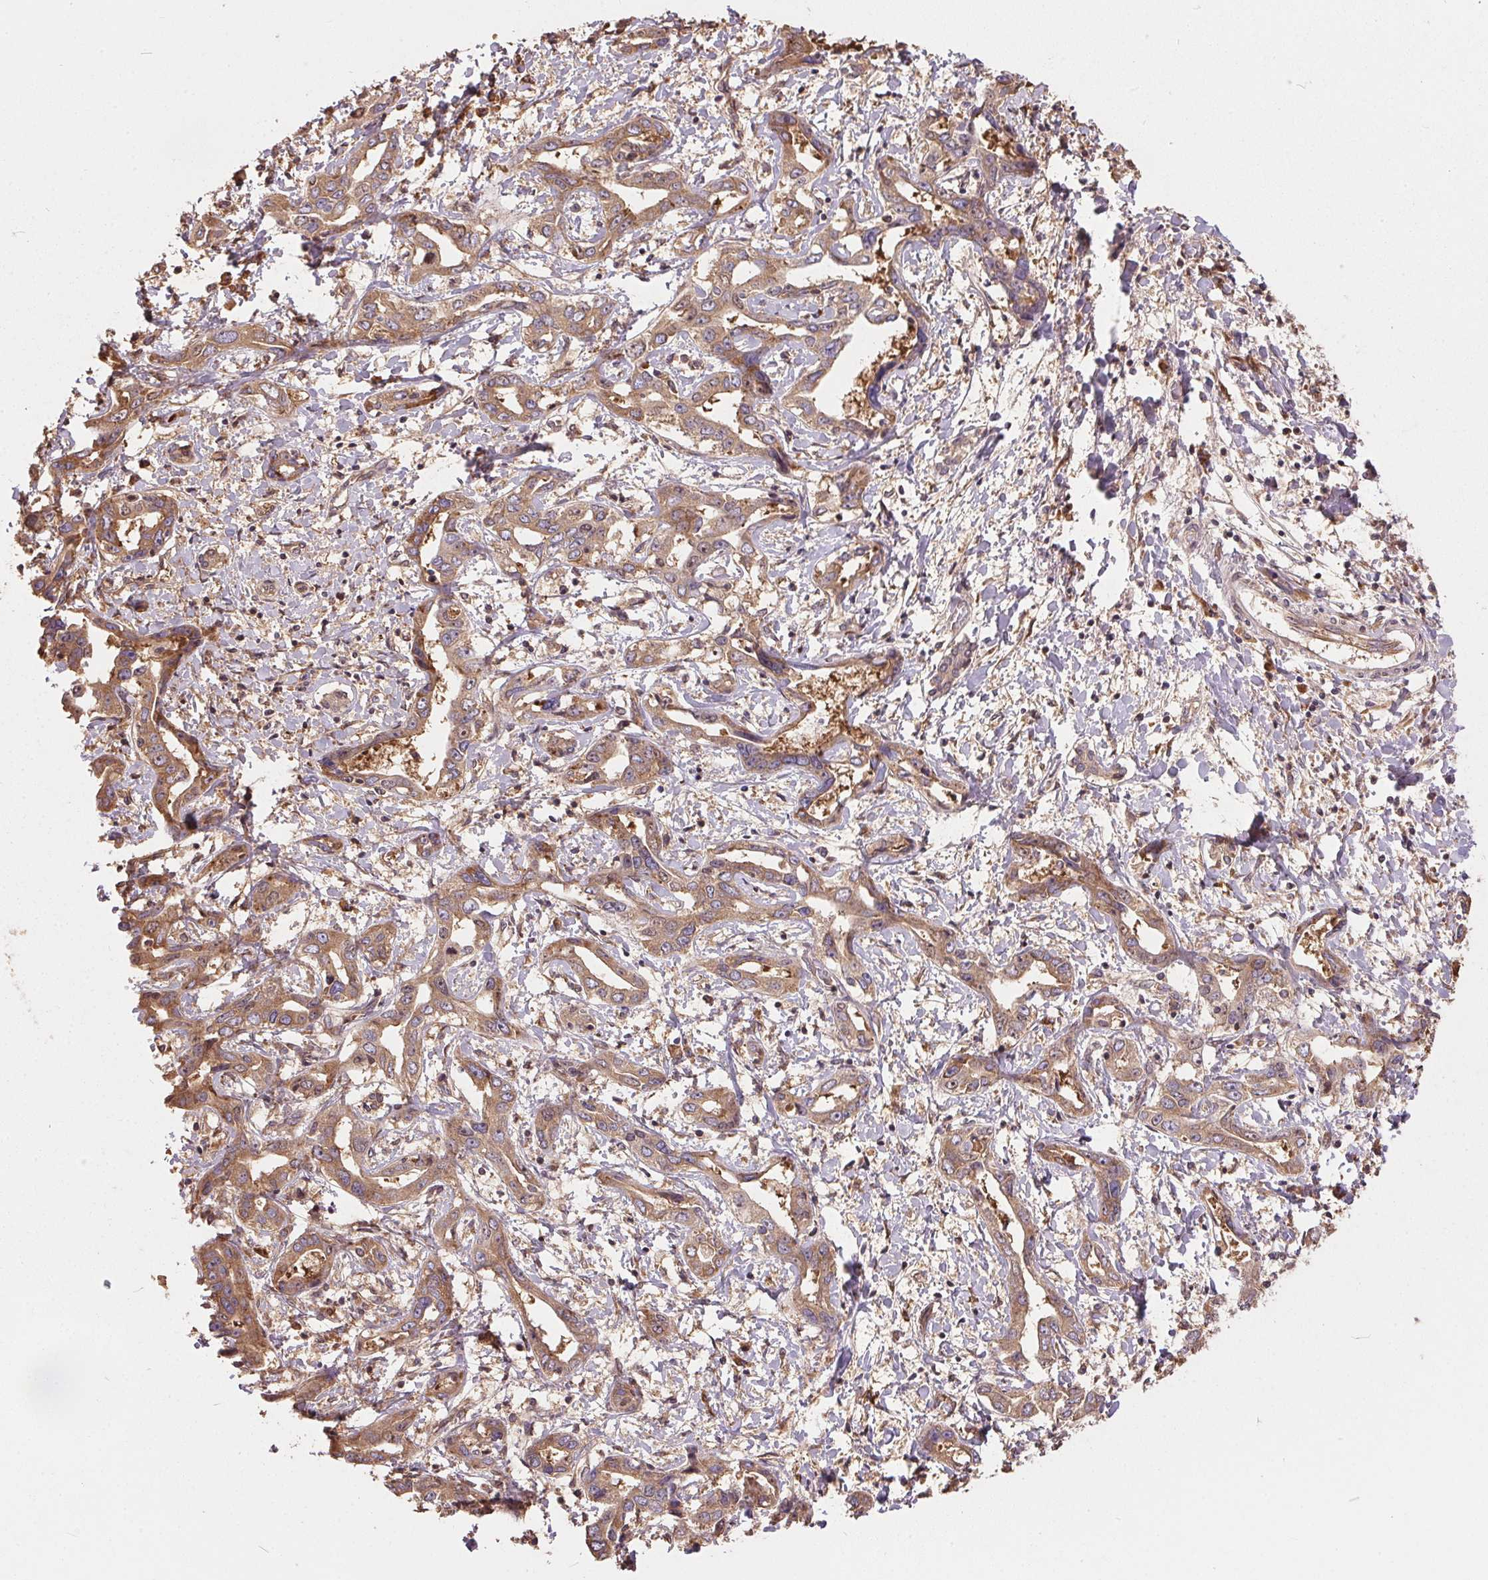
{"staining": {"intensity": "moderate", "quantity": ">75%", "location": "cytoplasmic/membranous"}, "tissue": "liver cancer", "cell_type": "Tumor cells", "image_type": "cancer", "snomed": [{"axis": "morphology", "description": "Cholangiocarcinoma"}, {"axis": "topography", "description": "Liver"}], "caption": "DAB (3,3'-diaminobenzidine) immunohistochemical staining of liver cancer (cholangiocarcinoma) displays moderate cytoplasmic/membranous protein expression in about >75% of tumor cells.", "gene": "EIF2S1", "patient": {"sex": "male", "age": 59}}